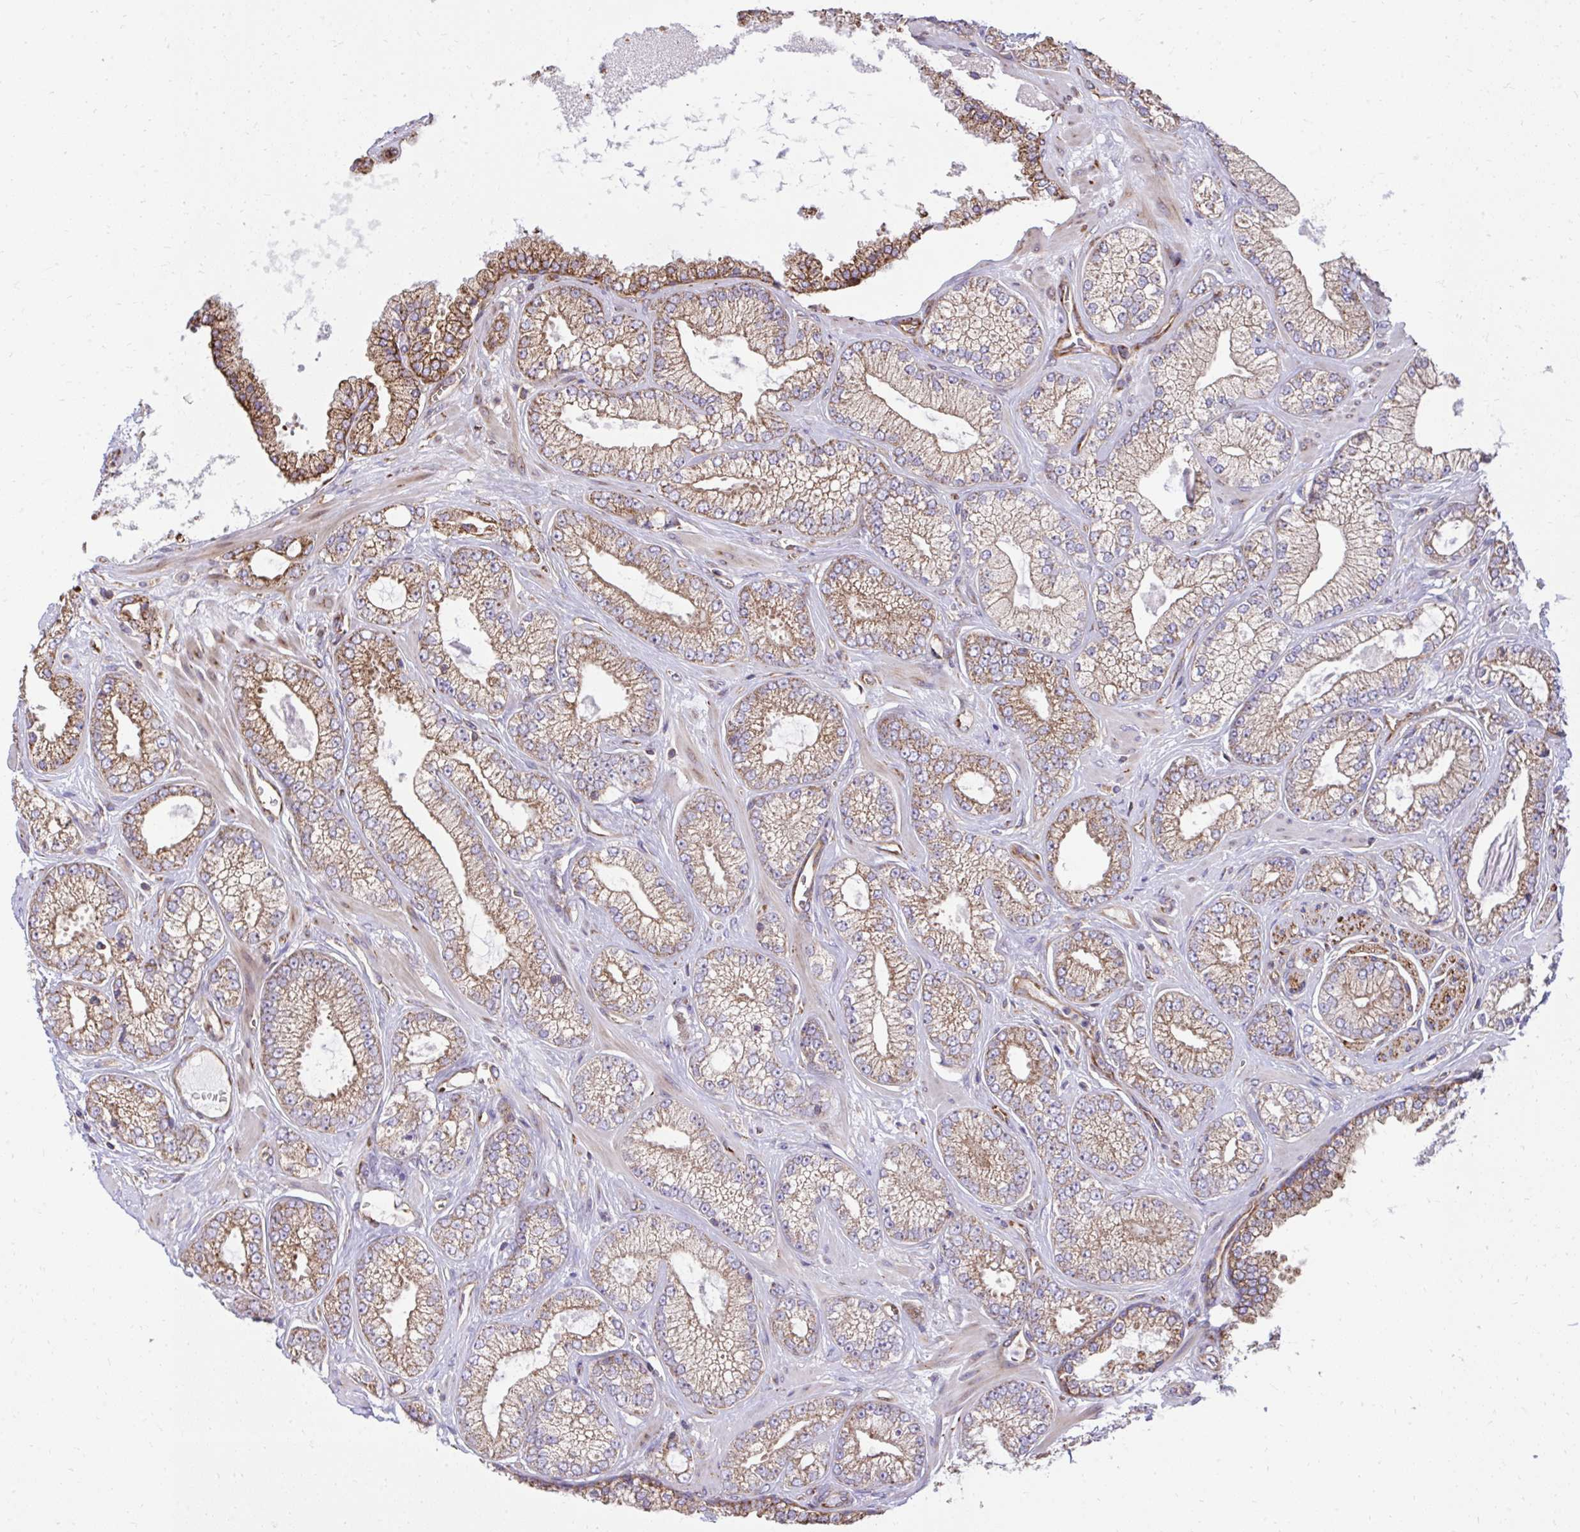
{"staining": {"intensity": "moderate", "quantity": ">75%", "location": "cytoplasmic/membranous"}, "tissue": "prostate cancer", "cell_type": "Tumor cells", "image_type": "cancer", "snomed": [{"axis": "morphology", "description": "Adenocarcinoma, High grade"}, {"axis": "topography", "description": "Prostate"}], "caption": "Moderate cytoplasmic/membranous protein expression is appreciated in approximately >75% of tumor cells in prostate cancer.", "gene": "NMNAT3", "patient": {"sex": "male", "age": 66}}